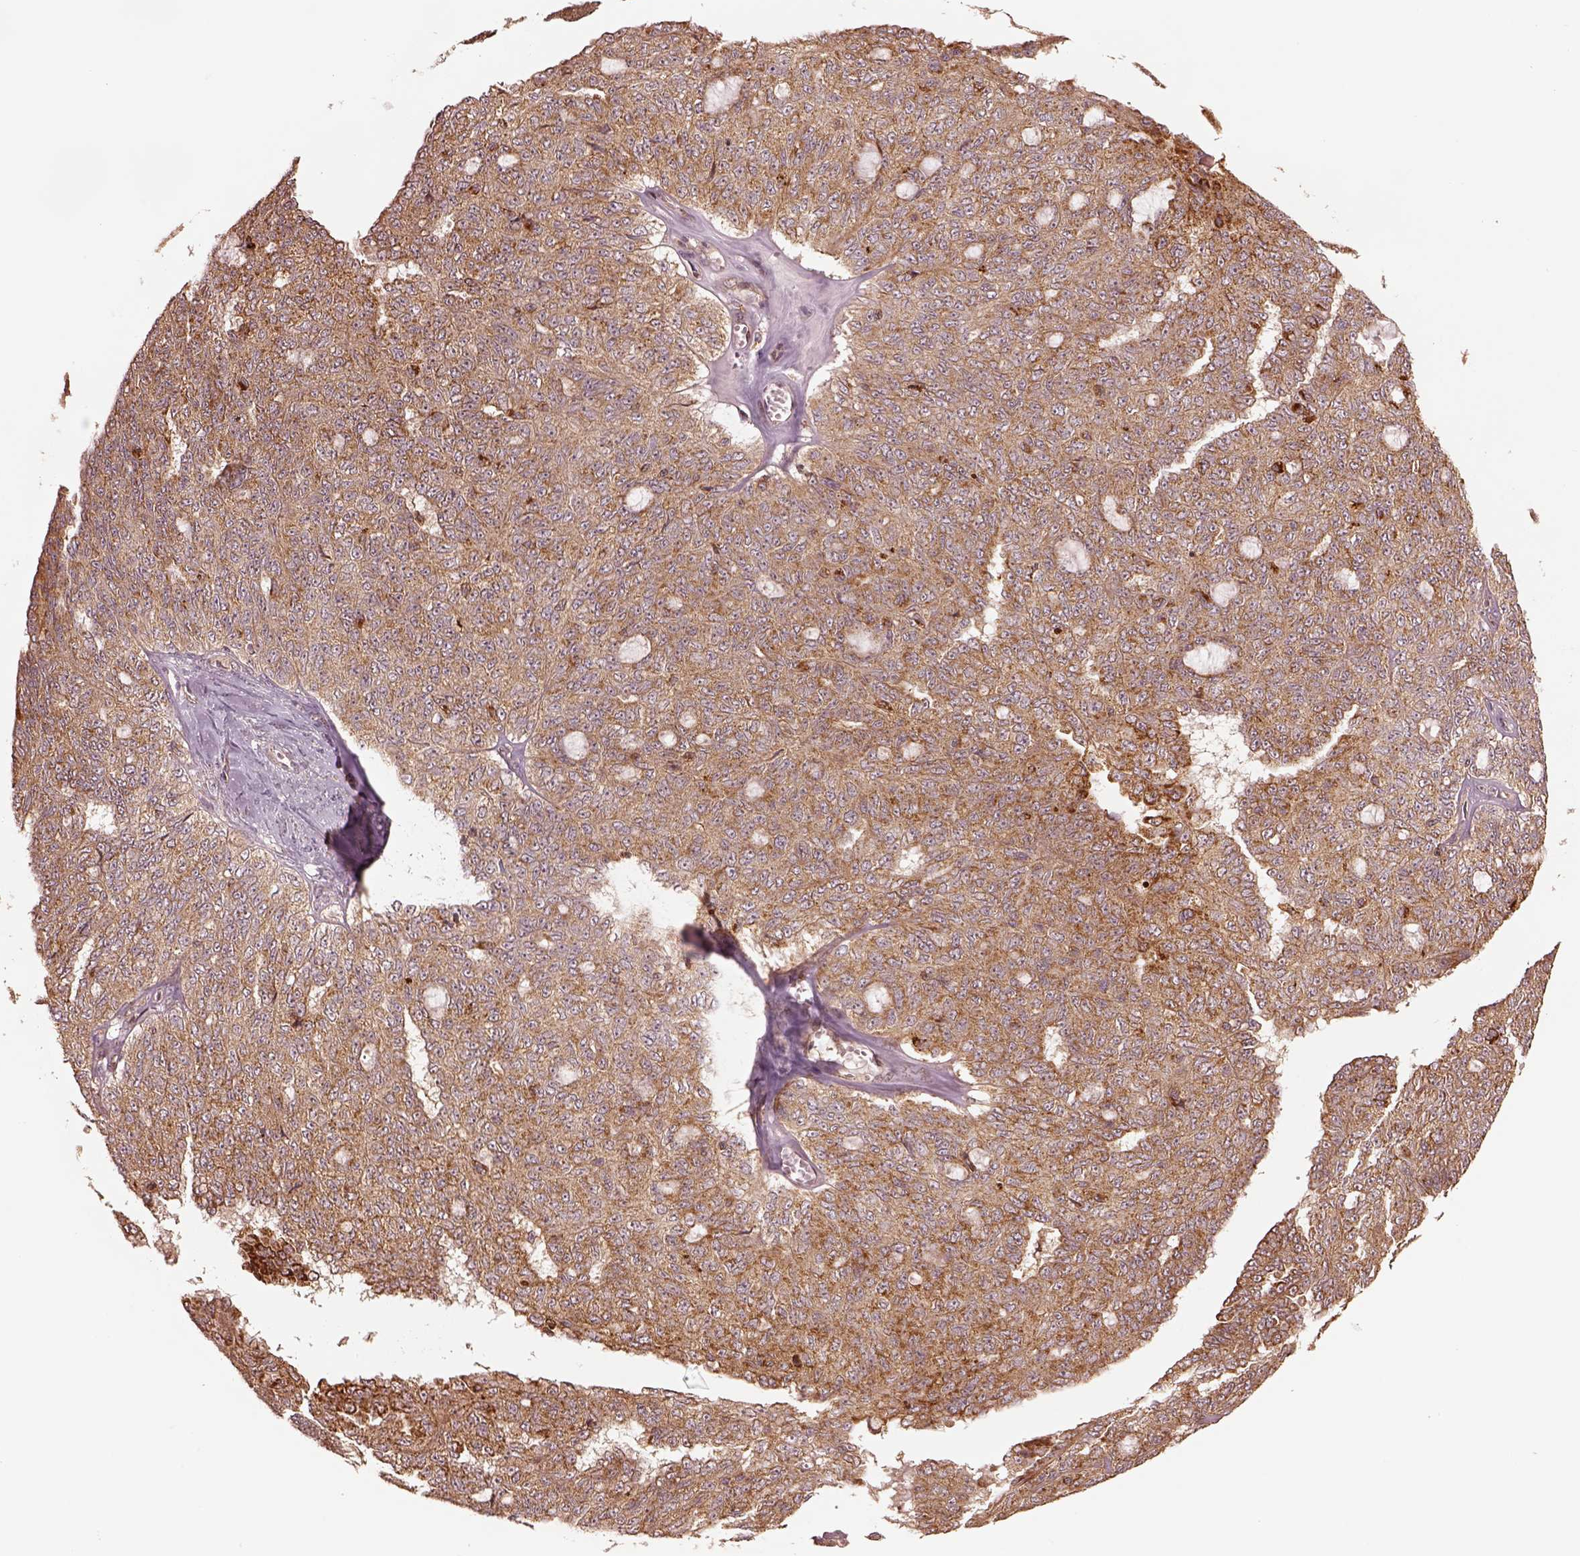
{"staining": {"intensity": "moderate", "quantity": ">75%", "location": "cytoplasmic/membranous"}, "tissue": "ovarian cancer", "cell_type": "Tumor cells", "image_type": "cancer", "snomed": [{"axis": "morphology", "description": "Cystadenocarcinoma, serous, NOS"}, {"axis": "topography", "description": "Ovary"}], "caption": "Protein staining by immunohistochemistry shows moderate cytoplasmic/membranous staining in about >75% of tumor cells in ovarian cancer.", "gene": "SEL1L3", "patient": {"sex": "female", "age": 71}}